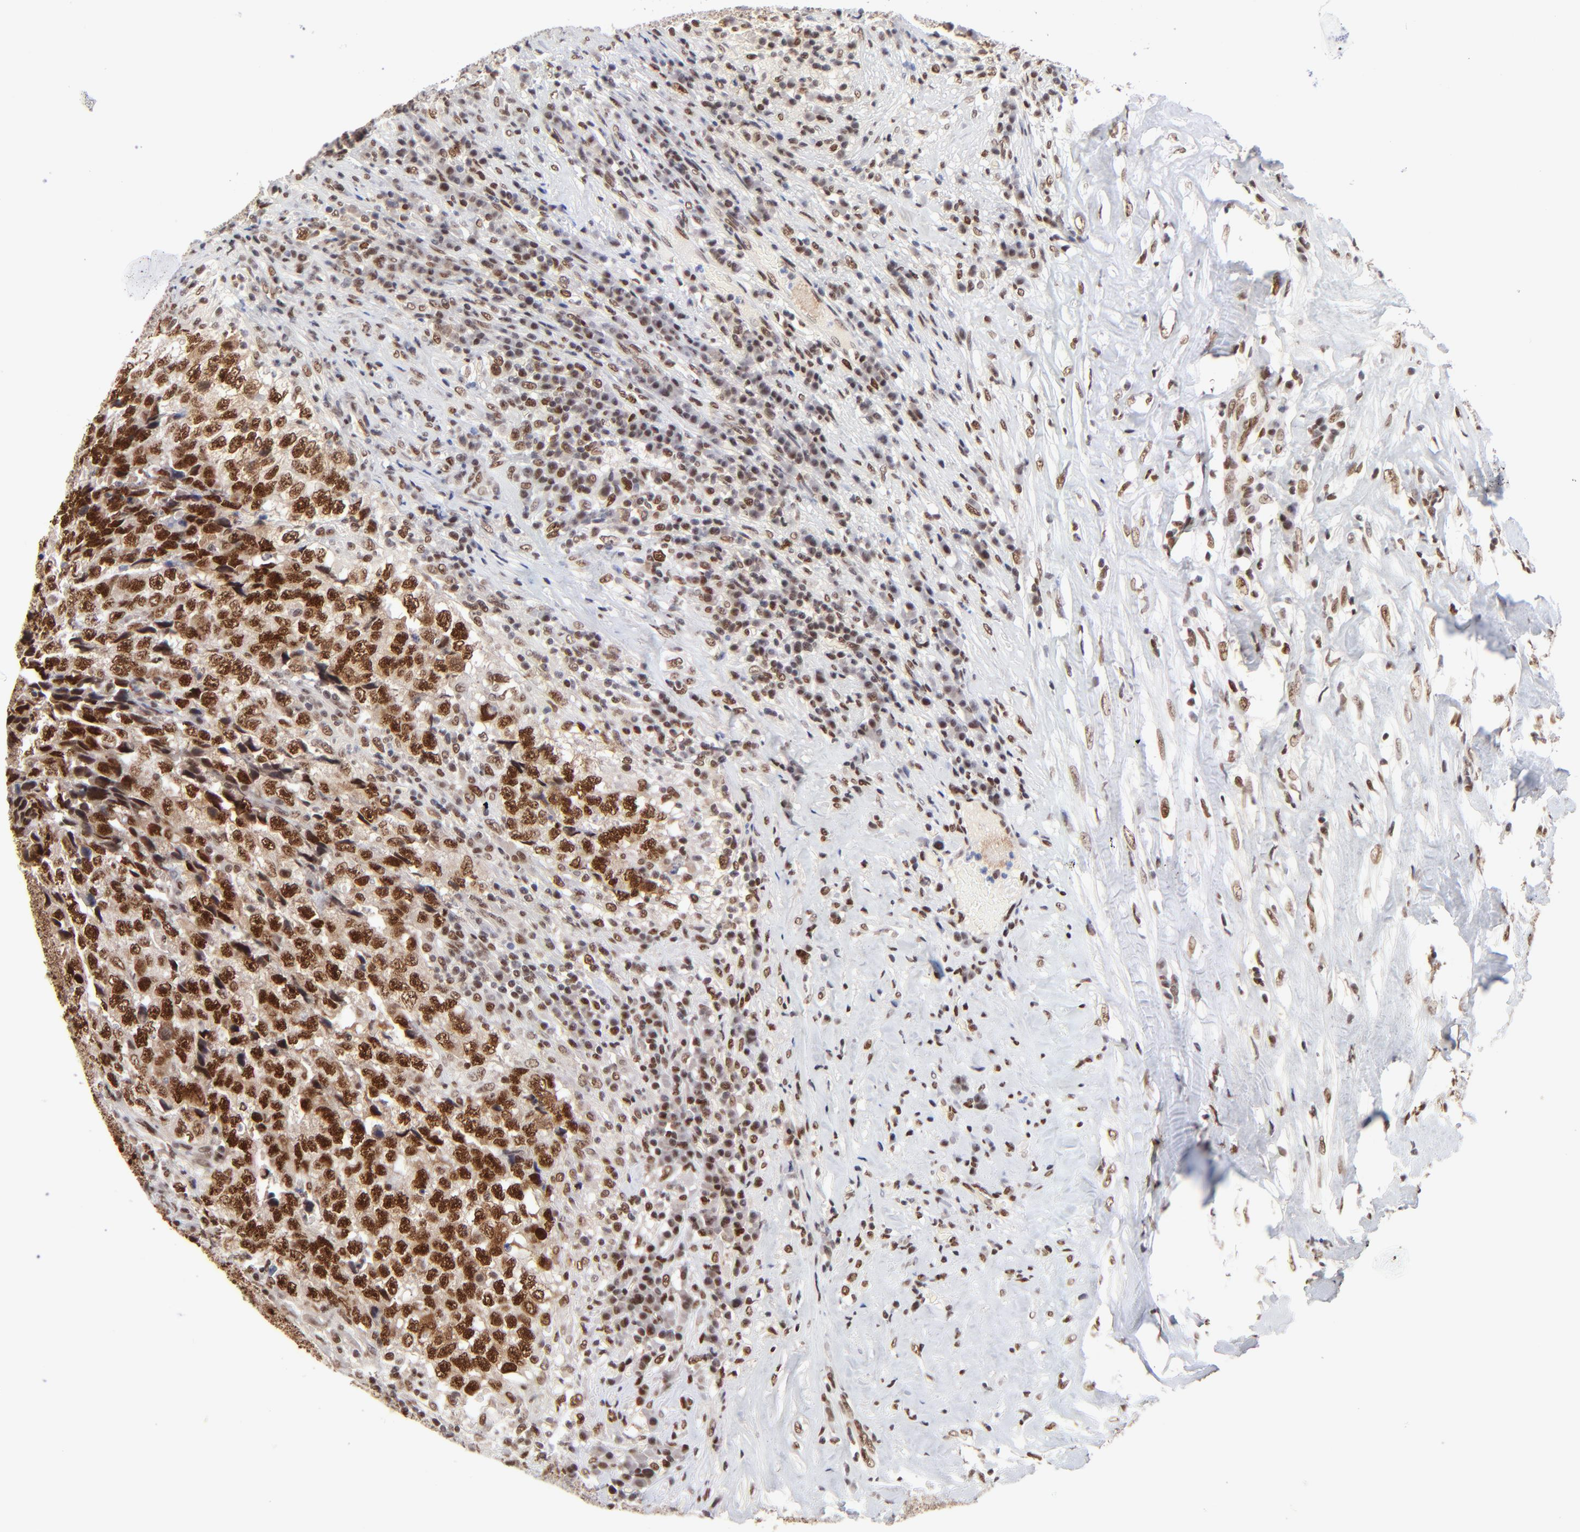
{"staining": {"intensity": "strong", "quantity": ">75%", "location": "nuclear"}, "tissue": "testis cancer", "cell_type": "Tumor cells", "image_type": "cancer", "snomed": [{"axis": "morphology", "description": "Necrosis, NOS"}, {"axis": "morphology", "description": "Carcinoma, Embryonal, NOS"}, {"axis": "topography", "description": "Testis"}], "caption": "Immunohistochemical staining of testis cancer reveals high levels of strong nuclear expression in approximately >75% of tumor cells.", "gene": "ZMYM3", "patient": {"sex": "male", "age": 19}}